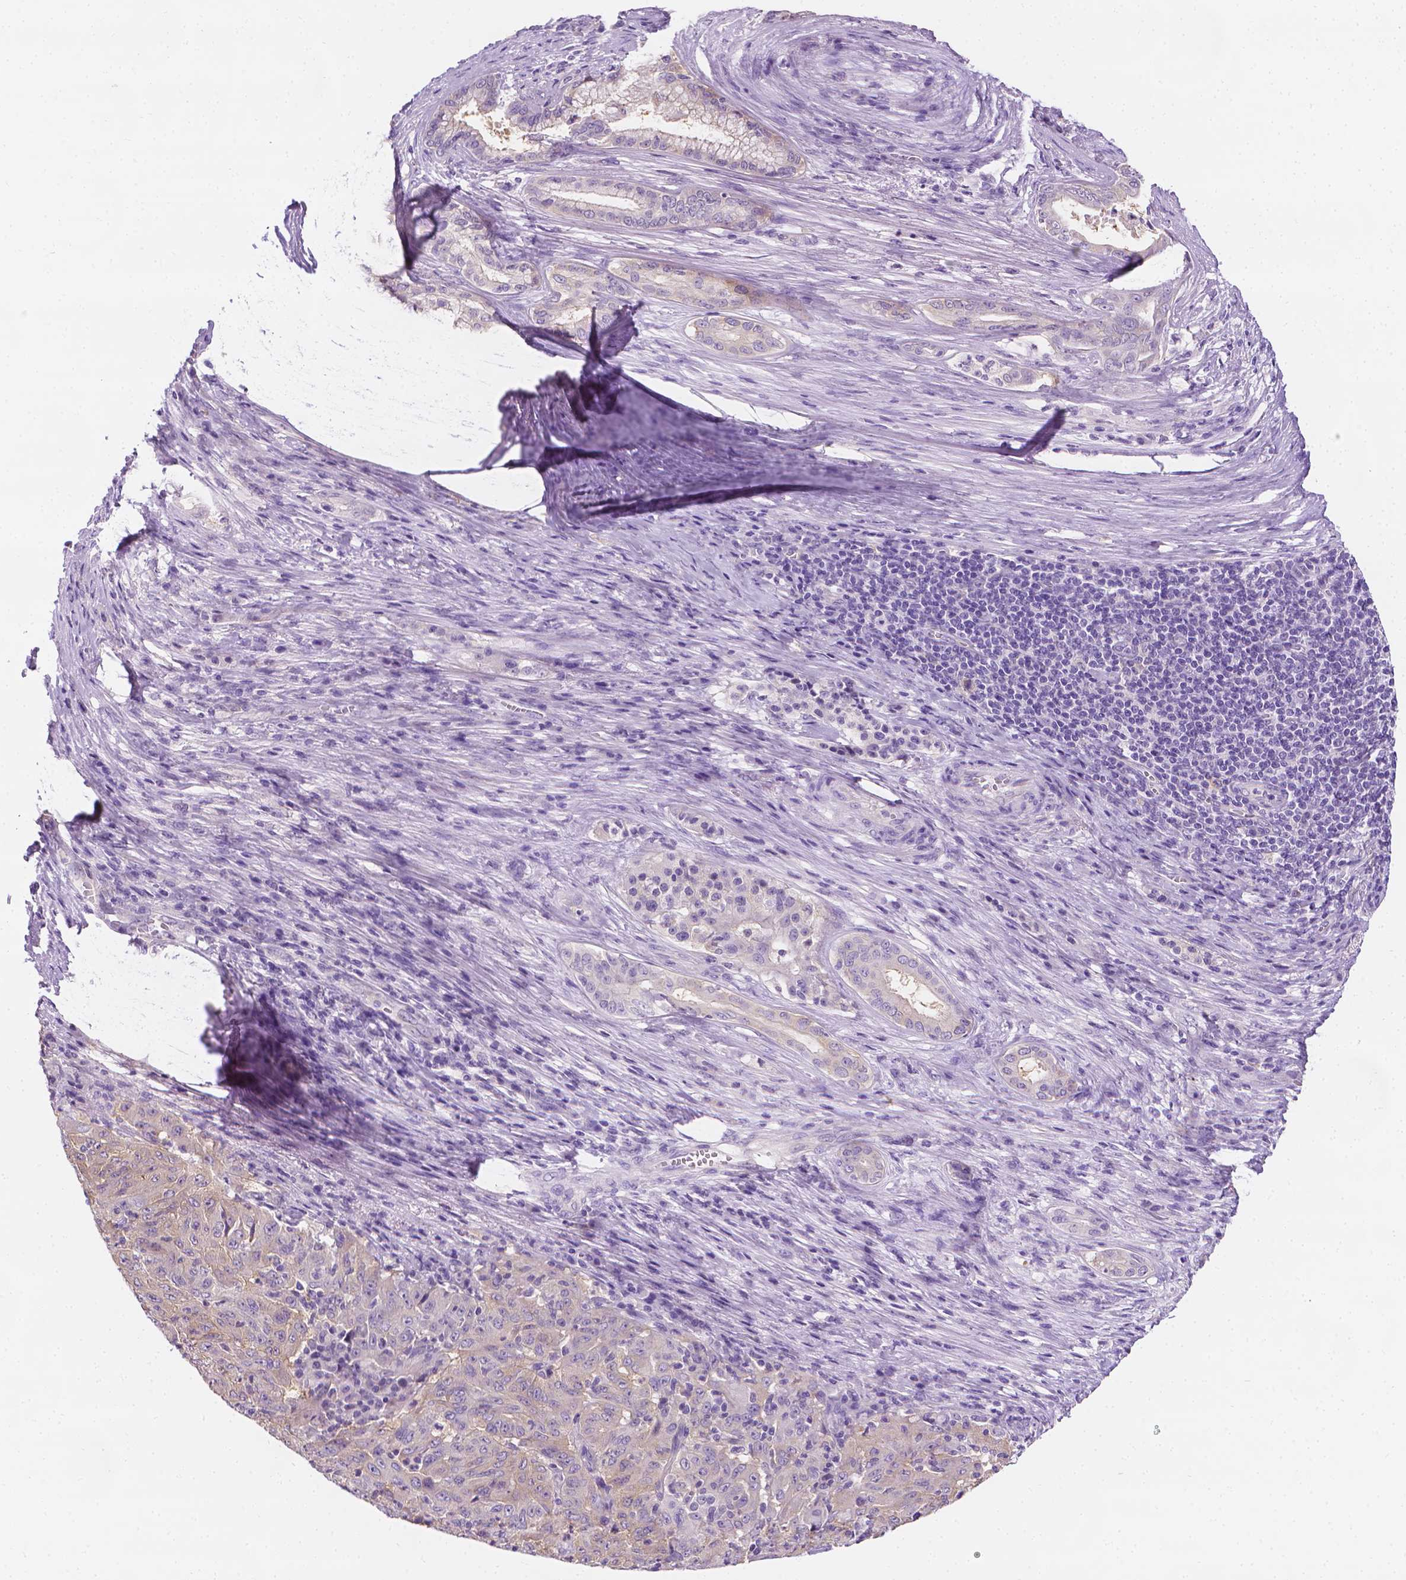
{"staining": {"intensity": "weak", "quantity": ">75%", "location": "cytoplasmic/membranous"}, "tissue": "pancreatic cancer", "cell_type": "Tumor cells", "image_type": "cancer", "snomed": [{"axis": "morphology", "description": "Adenocarcinoma, NOS"}, {"axis": "topography", "description": "Pancreas"}], "caption": "Adenocarcinoma (pancreatic) stained with IHC demonstrates weak cytoplasmic/membranous positivity in about >75% of tumor cells. (DAB (3,3'-diaminobenzidine) = brown stain, brightfield microscopy at high magnification).", "gene": "FASN", "patient": {"sex": "male", "age": 63}}